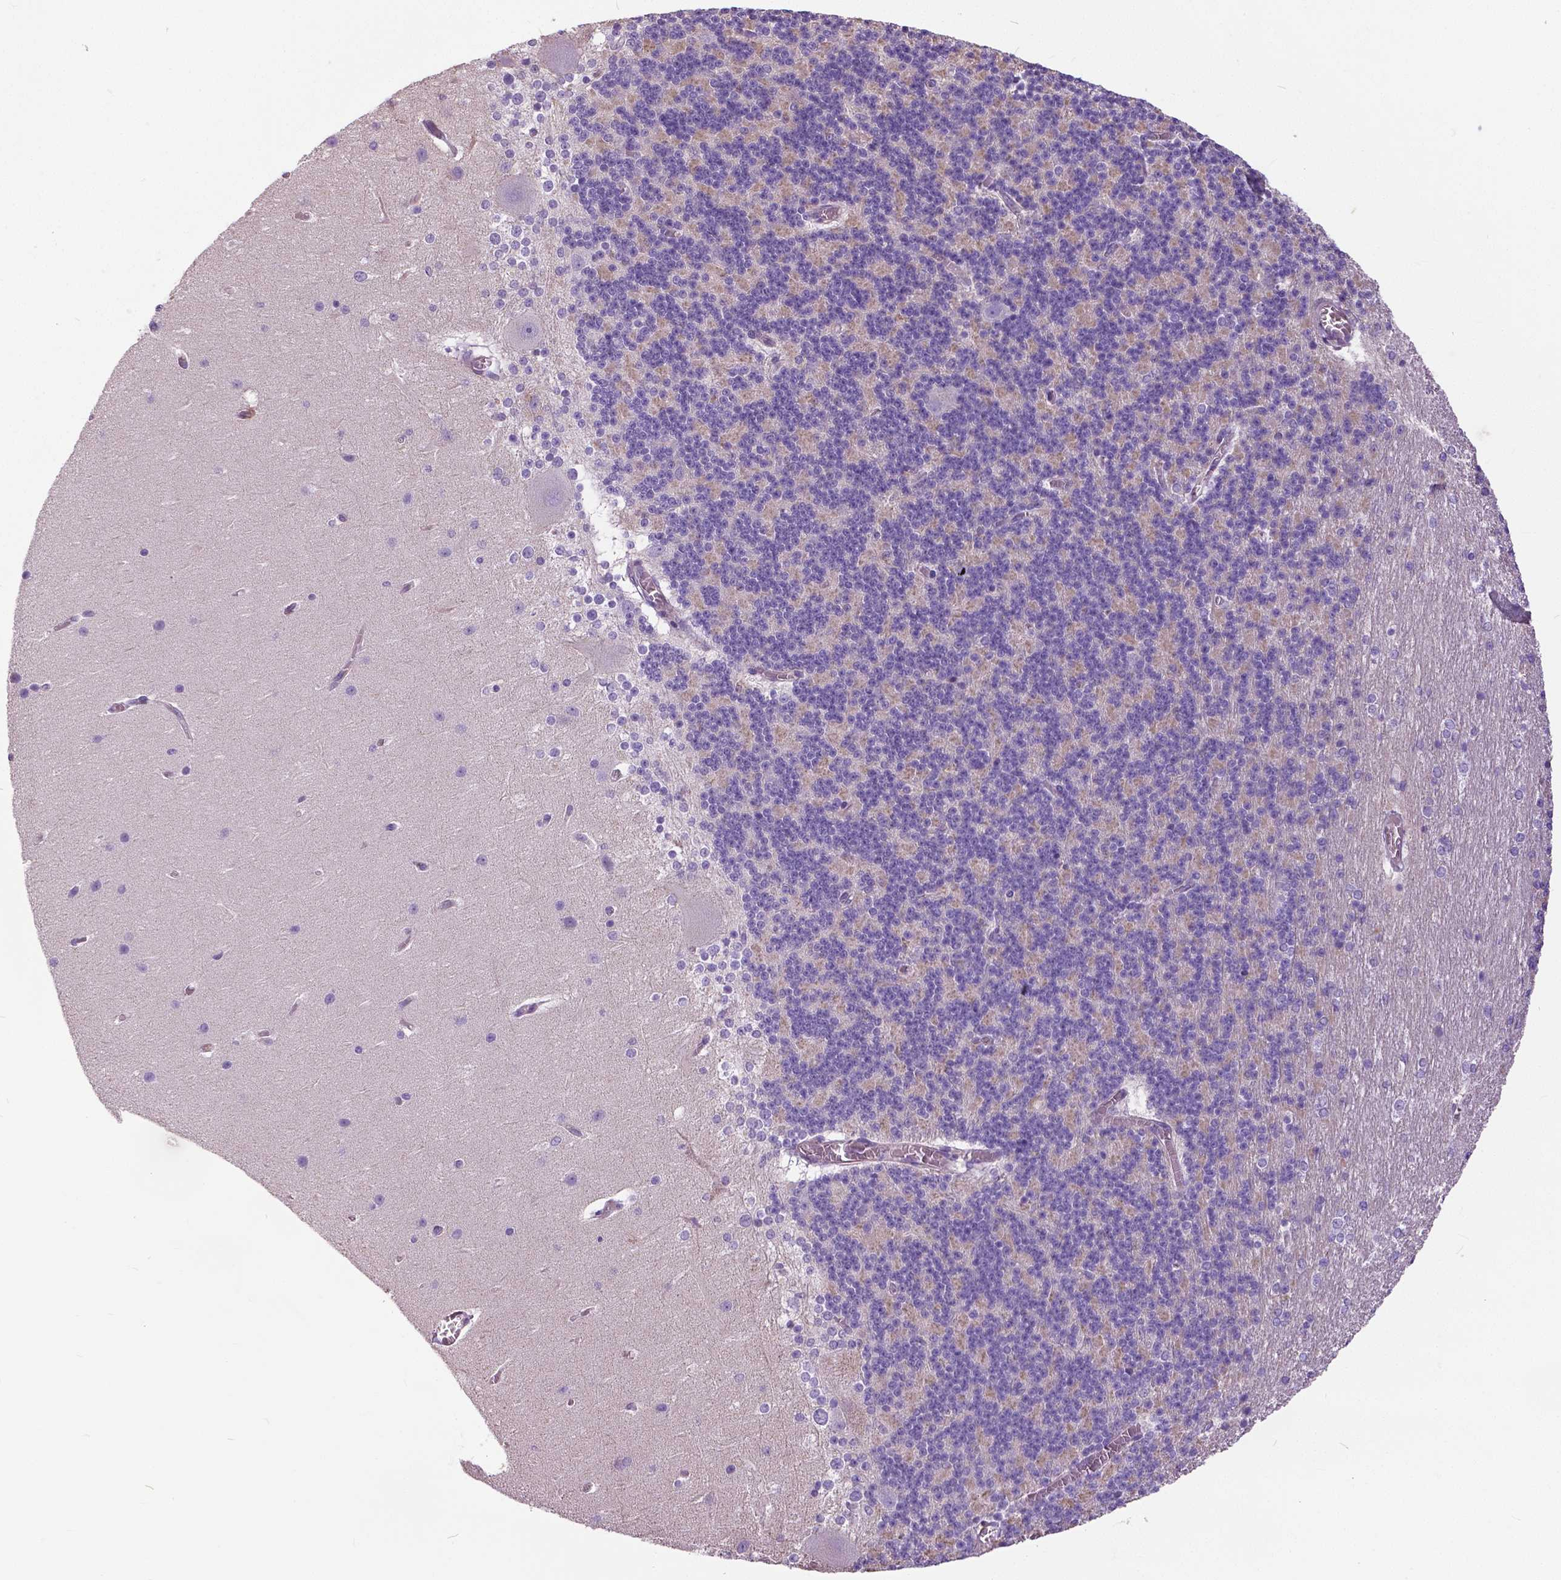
{"staining": {"intensity": "negative", "quantity": "none", "location": "none"}, "tissue": "cerebellum", "cell_type": "Cells in granular layer", "image_type": "normal", "snomed": [{"axis": "morphology", "description": "Normal tissue, NOS"}, {"axis": "topography", "description": "Cerebellum"}], "caption": "DAB (3,3'-diaminobenzidine) immunohistochemical staining of benign human cerebellum displays no significant positivity in cells in granular layer. (Stains: DAB (3,3'-diaminobenzidine) IHC with hematoxylin counter stain, Microscopy: brightfield microscopy at high magnification).", "gene": "ANXA13", "patient": {"sex": "female", "age": 19}}